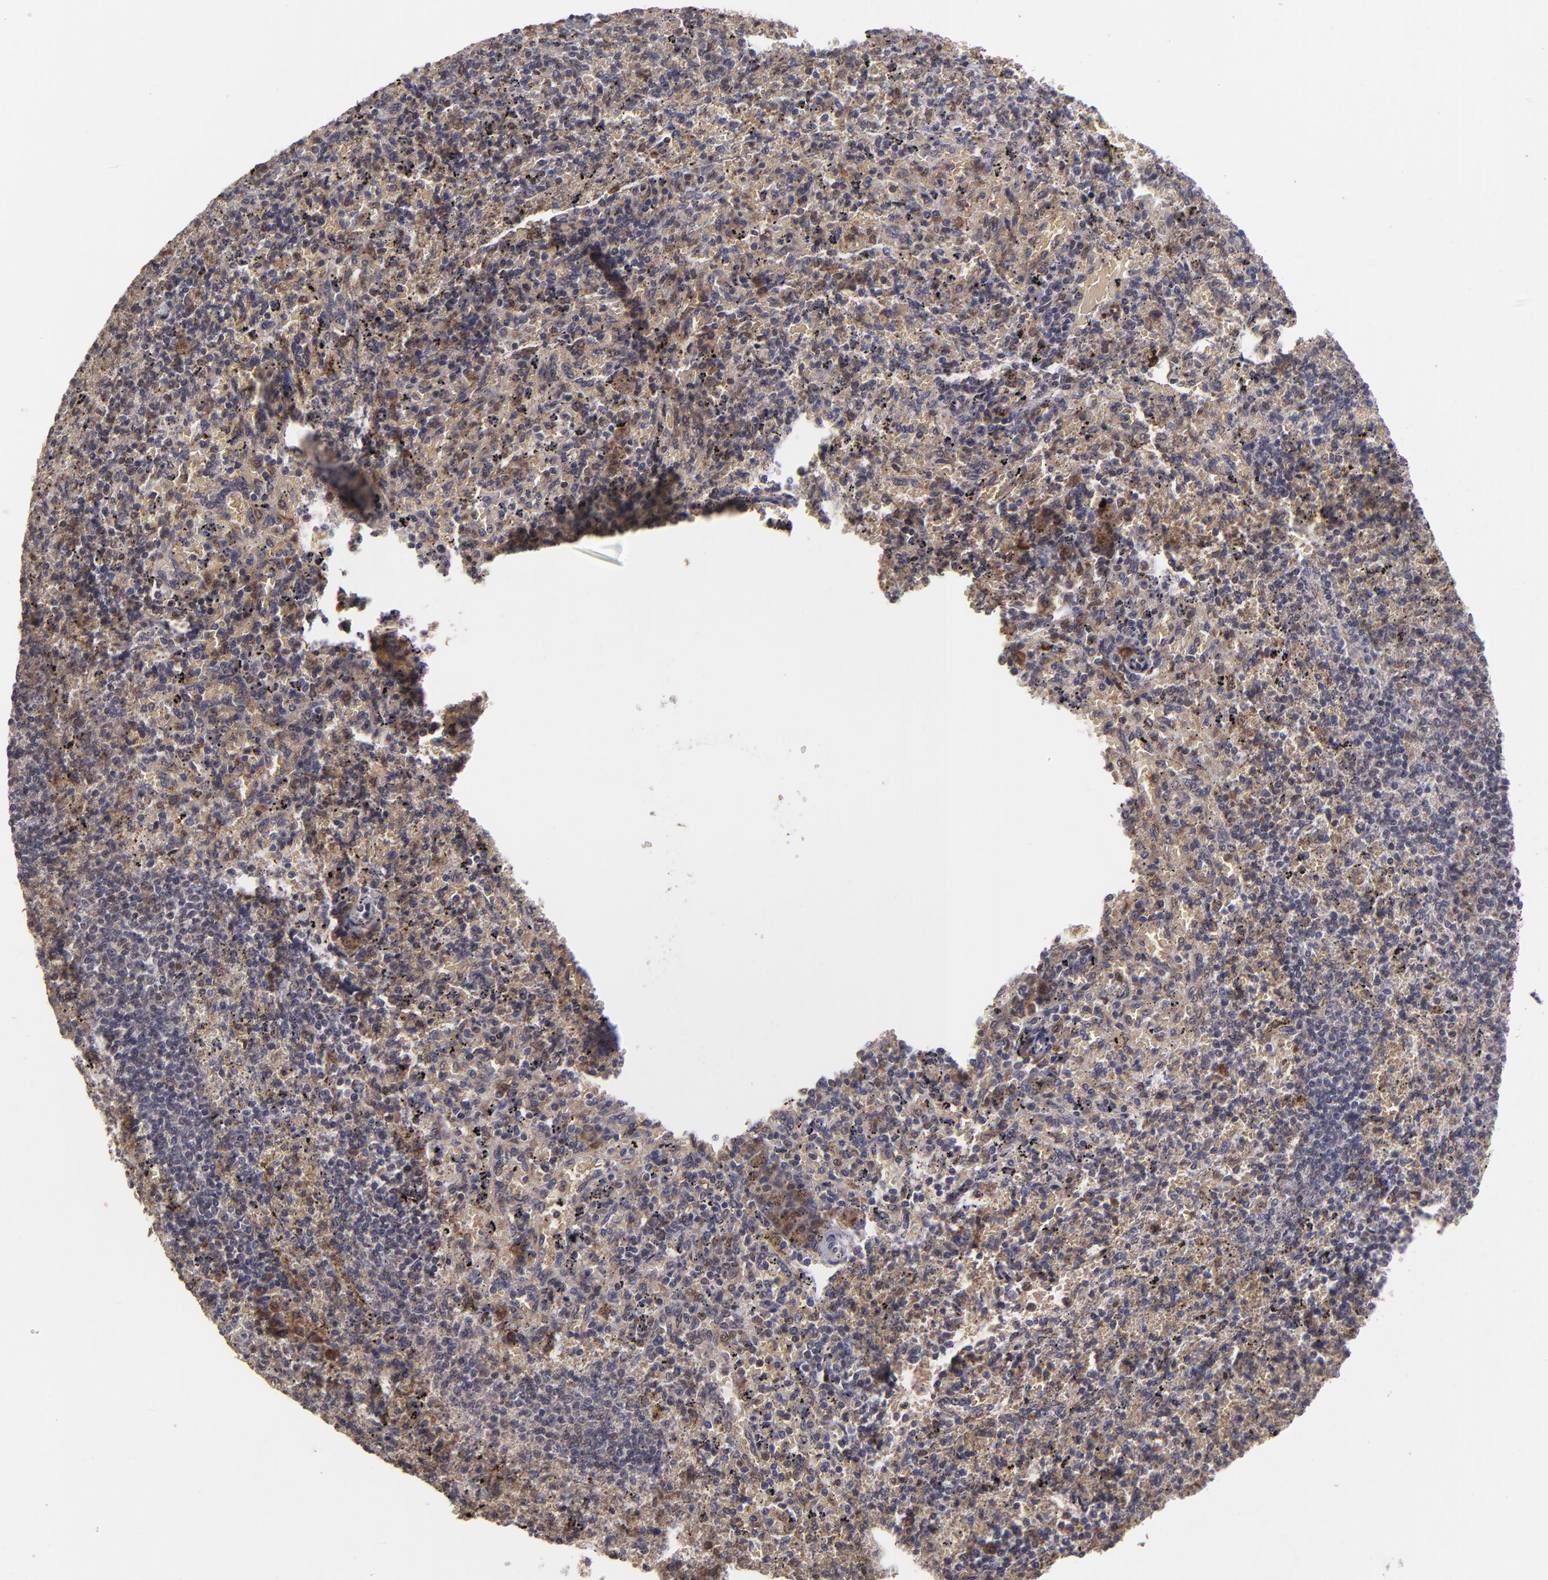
{"staining": {"intensity": "weak", "quantity": ">75%", "location": "cytoplasmic/membranous,nuclear"}, "tissue": "spleen", "cell_type": "Cells in red pulp", "image_type": "normal", "snomed": [{"axis": "morphology", "description": "Normal tissue, NOS"}, {"axis": "topography", "description": "Spleen"}], "caption": "A brown stain shows weak cytoplasmic/membranous,nuclear expression of a protein in cells in red pulp of unremarkable spleen. (IHC, brightfield microscopy, high magnification).", "gene": "CASP1", "patient": {"sex": "female", "age": 43}}